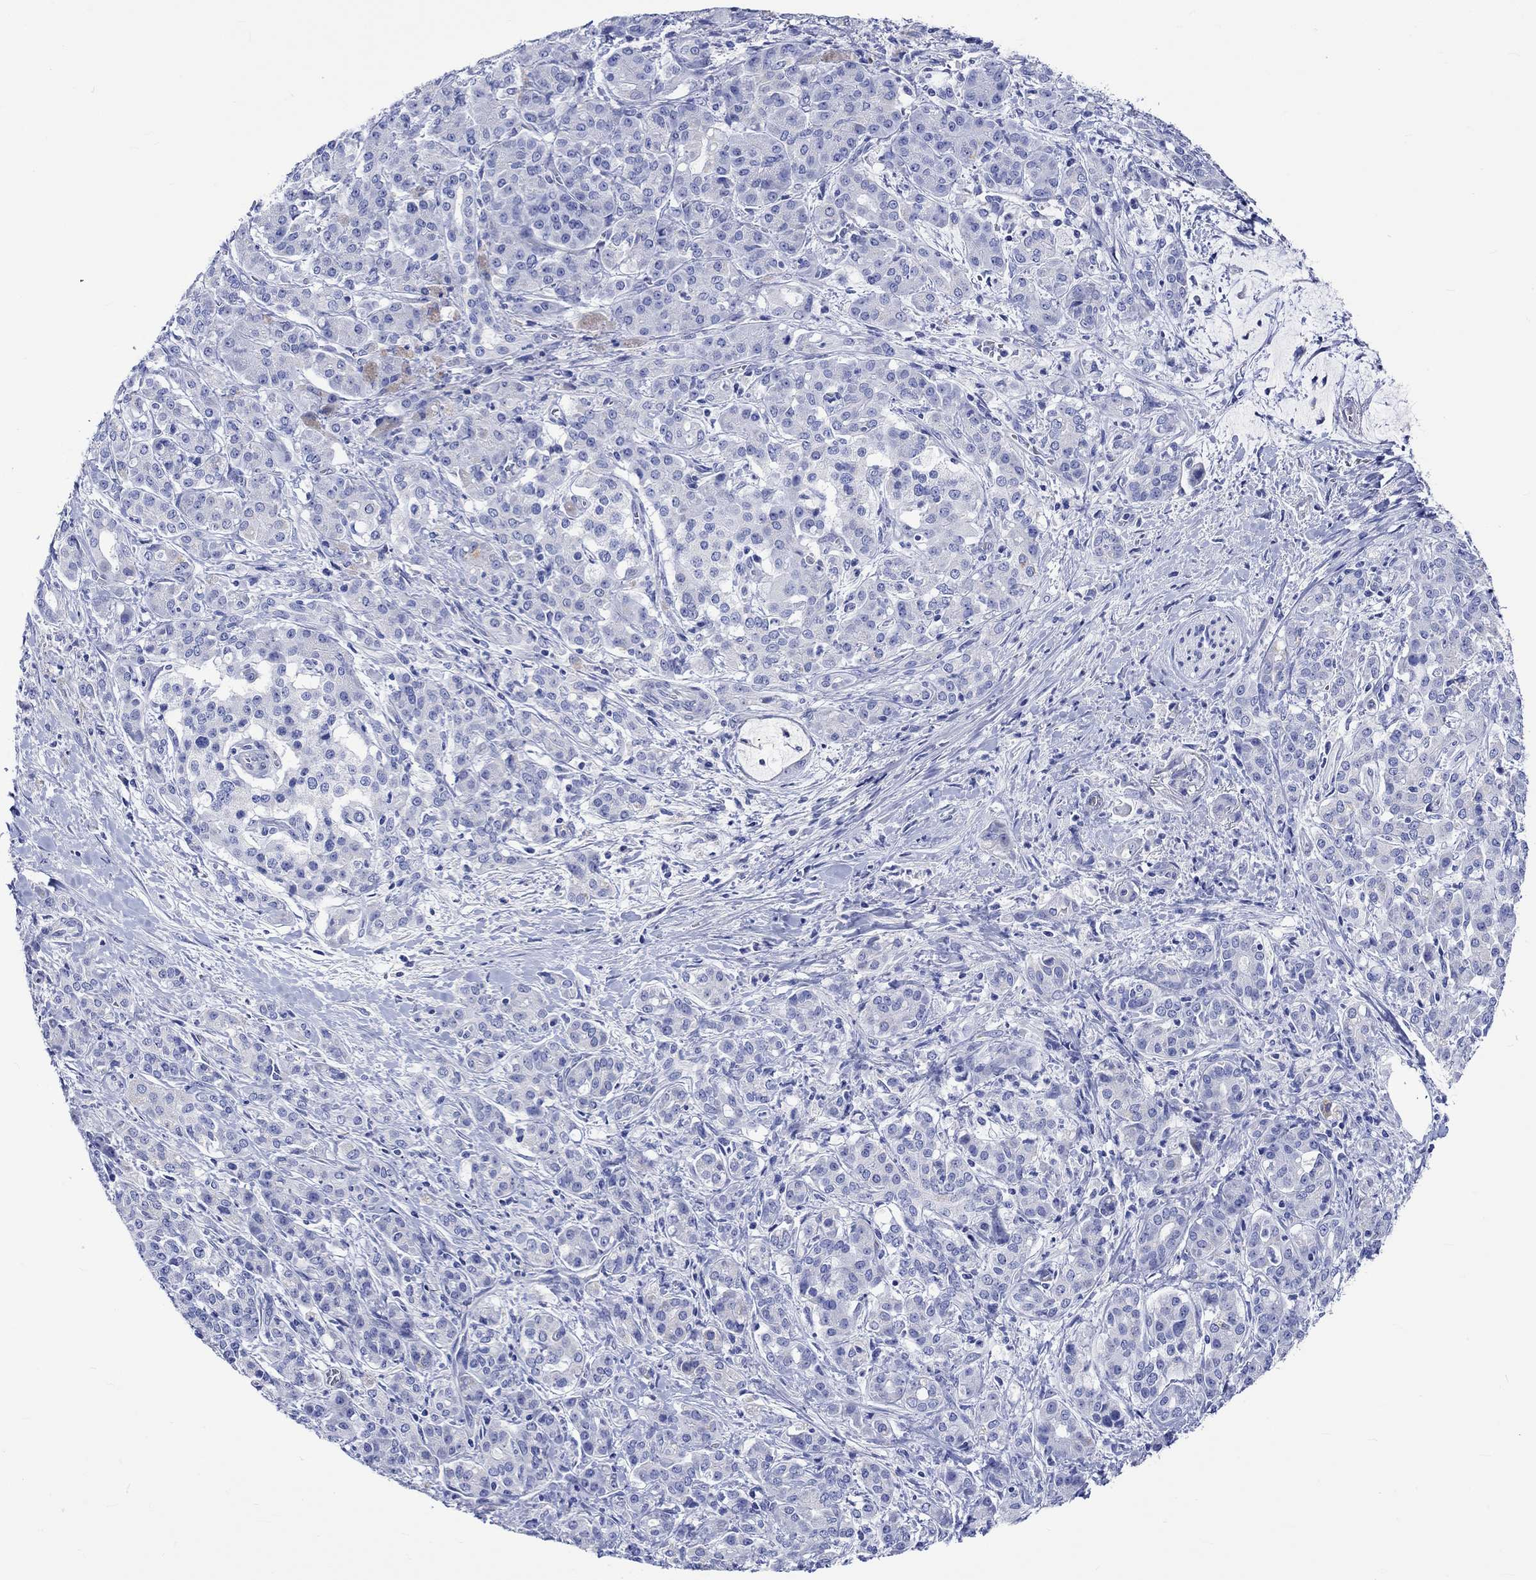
{"staining": {"intensity": "negative", "quantity": "none", "location": "none"}, "tissue": "pancreatic cancer", "cell_type": "Tumor cells", "image_type": "cancer", "snomed": [{"axis": "morphology", "description": "Normal tissue, NOS"}, {"axis": "morphology", "description": "Inflammation, NOS"}, {"axis": "morphology", "description": "Adenocarcinoma, NOS"}, {"axis": "topography", "description": "Pancreas"}], "caption": "This is an immunohistochemistry (IHC) histopathology image of pancreatic adenocarcinoma. There is no expression in tumor cells.", "gene": "HARBI1", "patient": {"sex": "male", "age": 57}}